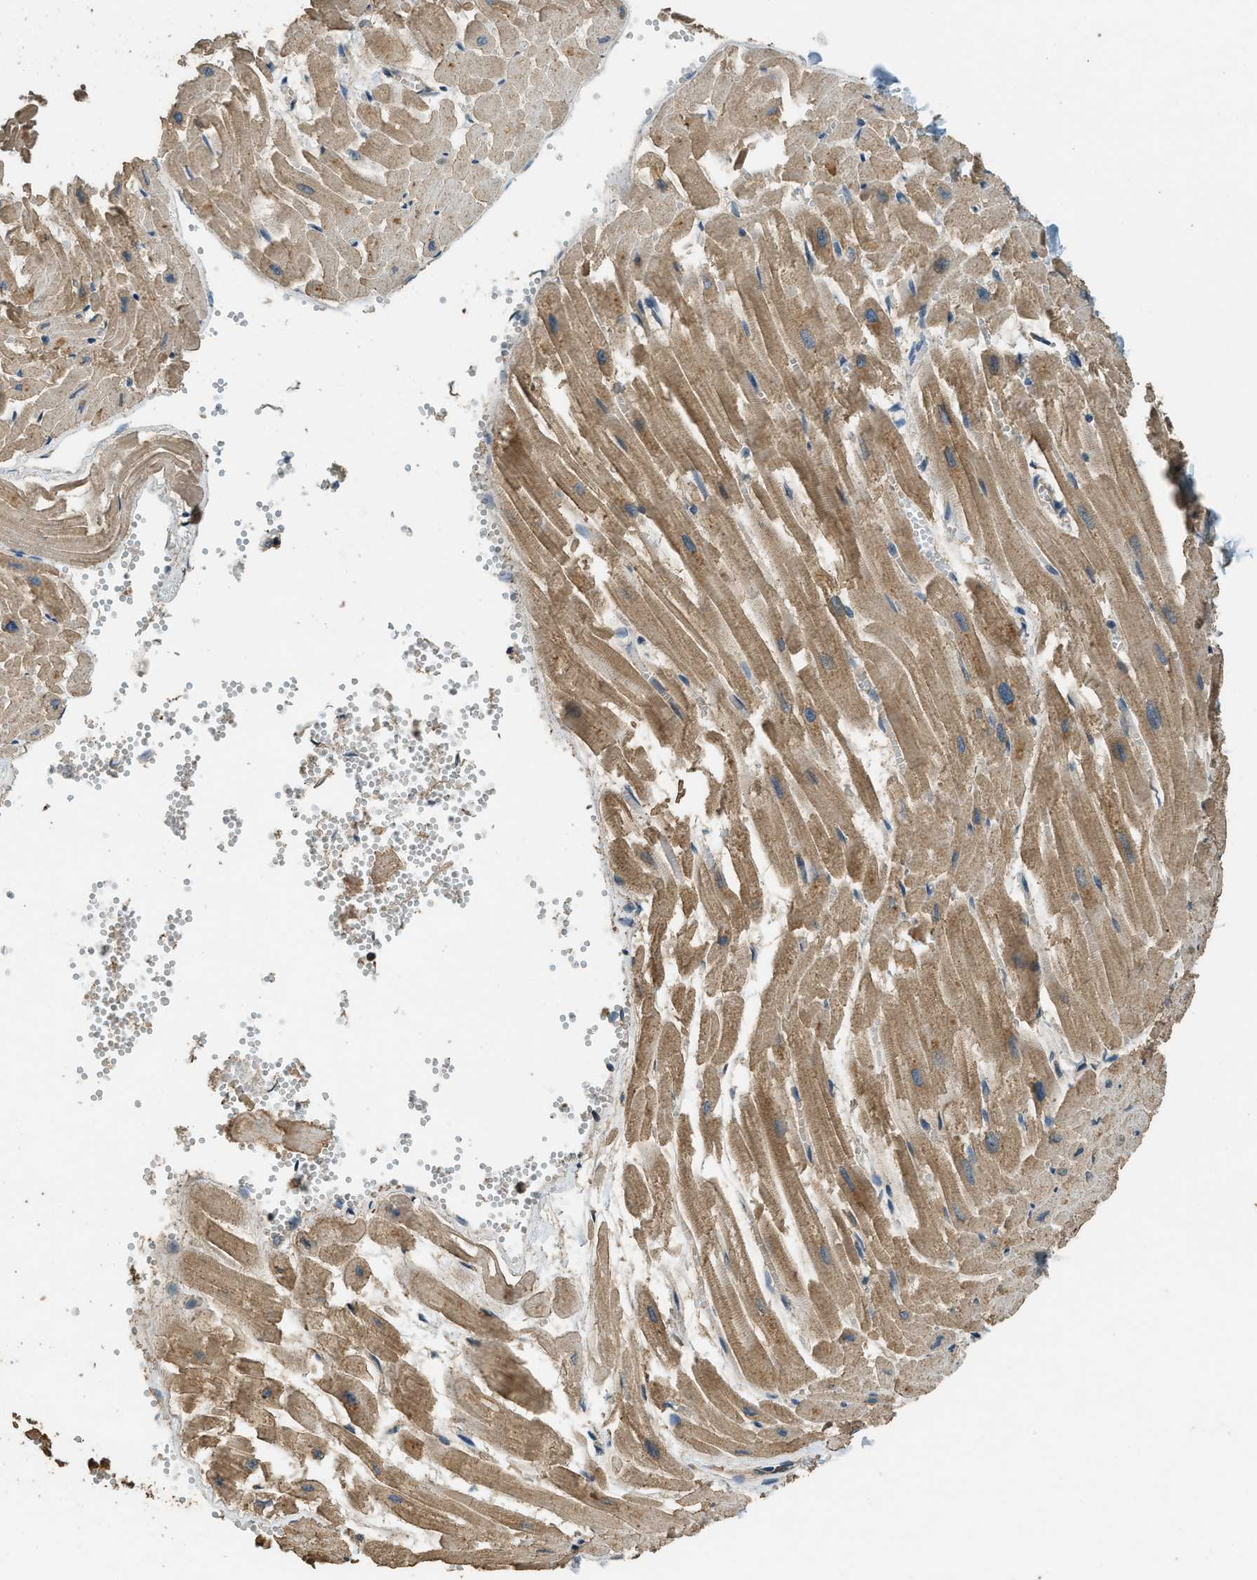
{"staining": {"intensity": "moderate", "quantity": ">75%", "location": "cytoplasmic/membranous"}, "tissue": "heart muscle", "cell_type": "Cardiomyocytes", "image_type": "normal", "snomed": [{"axis": "morphology", "description": "Normal tissue, NOS"}, {"axis": "topography", "description": "Heart"}], "caption": "The photomicrograph reveals staining of normal heart muscle, revealing moderate cytoplasmic/membranous protein positivity (brown color) within cardiomyocytes.", "gene": "MARS1", "patient": {"sex": "female", "age": 19}}